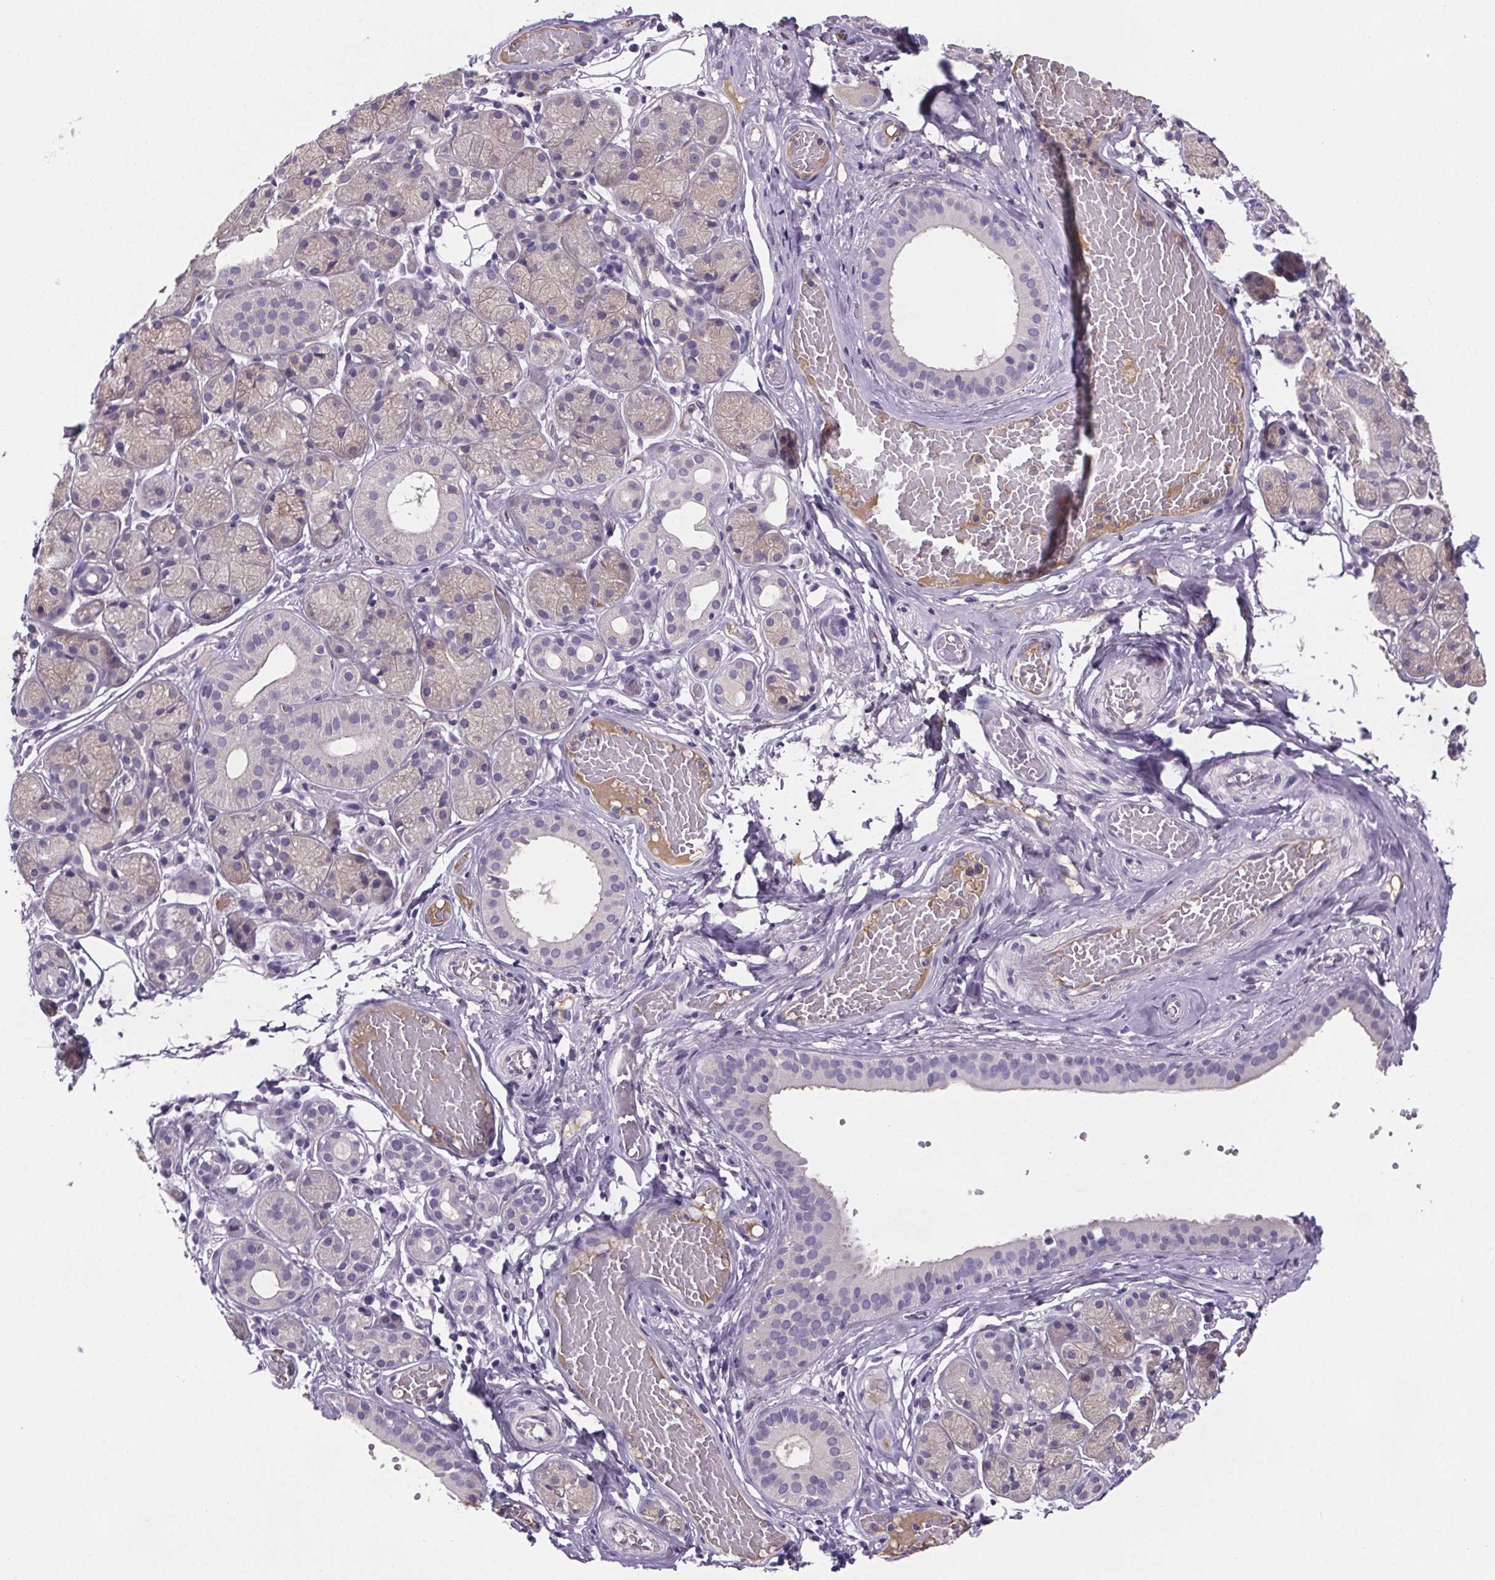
{"staining": {"intensity": "negative", "quantity": "none", "location": "none"}, "tissue": "salivary gland", "cell_type": "Glandular cells", "image_type": "normal", "snomed": [{"axis": "morphology", "description": "Normal tissue, NOS"}, {"axis": "topography", "description": "Salivary gland"}, {"axis": "topography", "description": "Peripheral nerve tissue"}], "caption": "DAB immunohistochemical staining of normal human salivary gland demonstrates no significant expression in glandular cells.", "gene": "CUBN", "patient": {"sex": "male", "age": 71}}